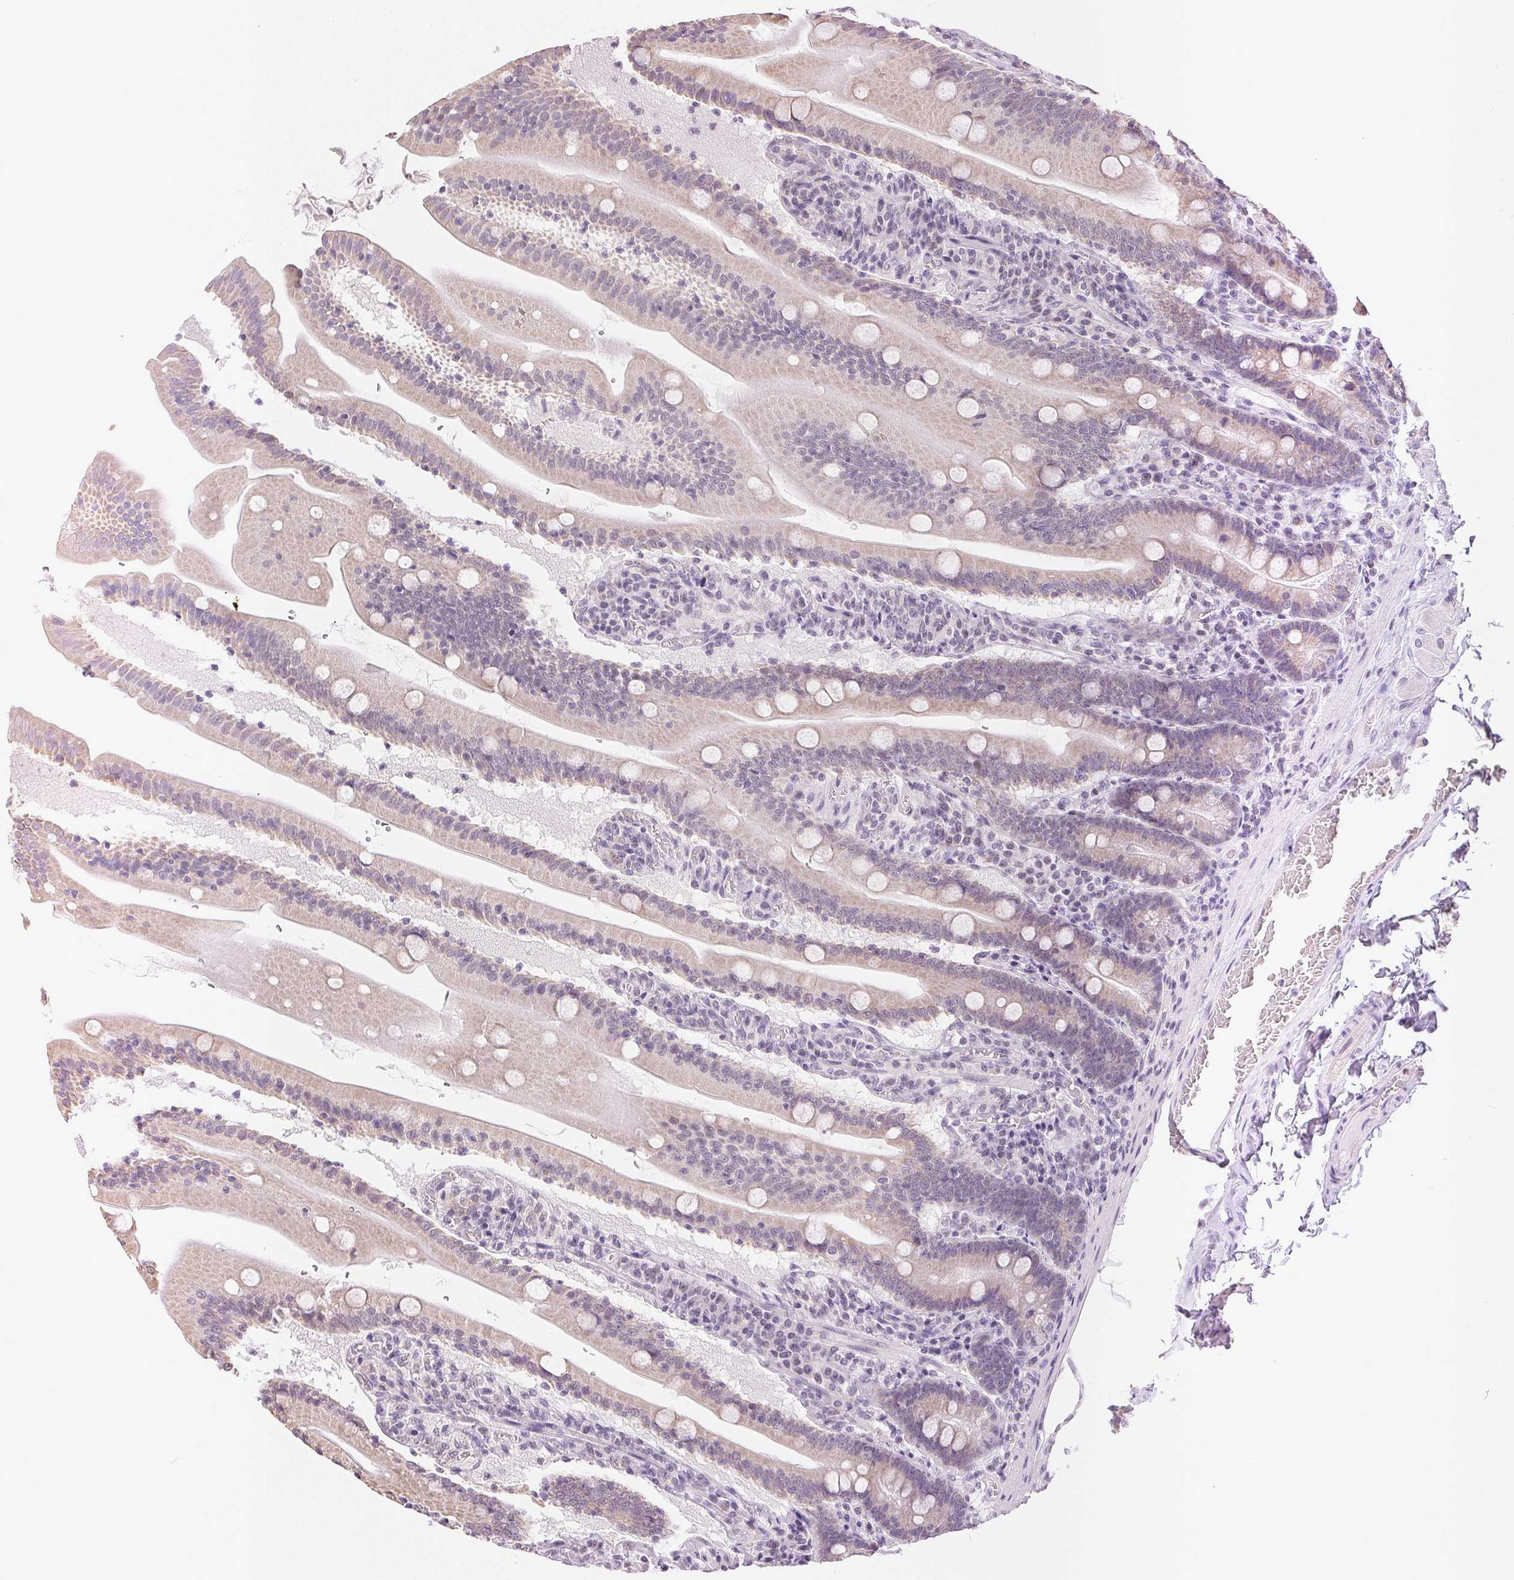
{"staining": {"intensity": "weak", "quantity": "25%-75%", "location": "cytoplasmic/membranous"}, "tissue": "small intestine", "cell_type": "Glandular cells", "image_type": "normal", "snomed": [{"axis": "morphology", "description": "Normal tissue, NOS"}, {"axis": "topography", "description": "Small intestine"}], "caption": "Protein analysis of unremarkable small intestine reveals weak cytoplasmic/membranous expression in approximately 25%-75% of glandular cells. (DAB (3,3'-diaminobenzidine) IHC, brown staining for protein, blue staining for nuclei).", "gene": "POU2F2", "patient": {"sex": "male", "age": 37}}